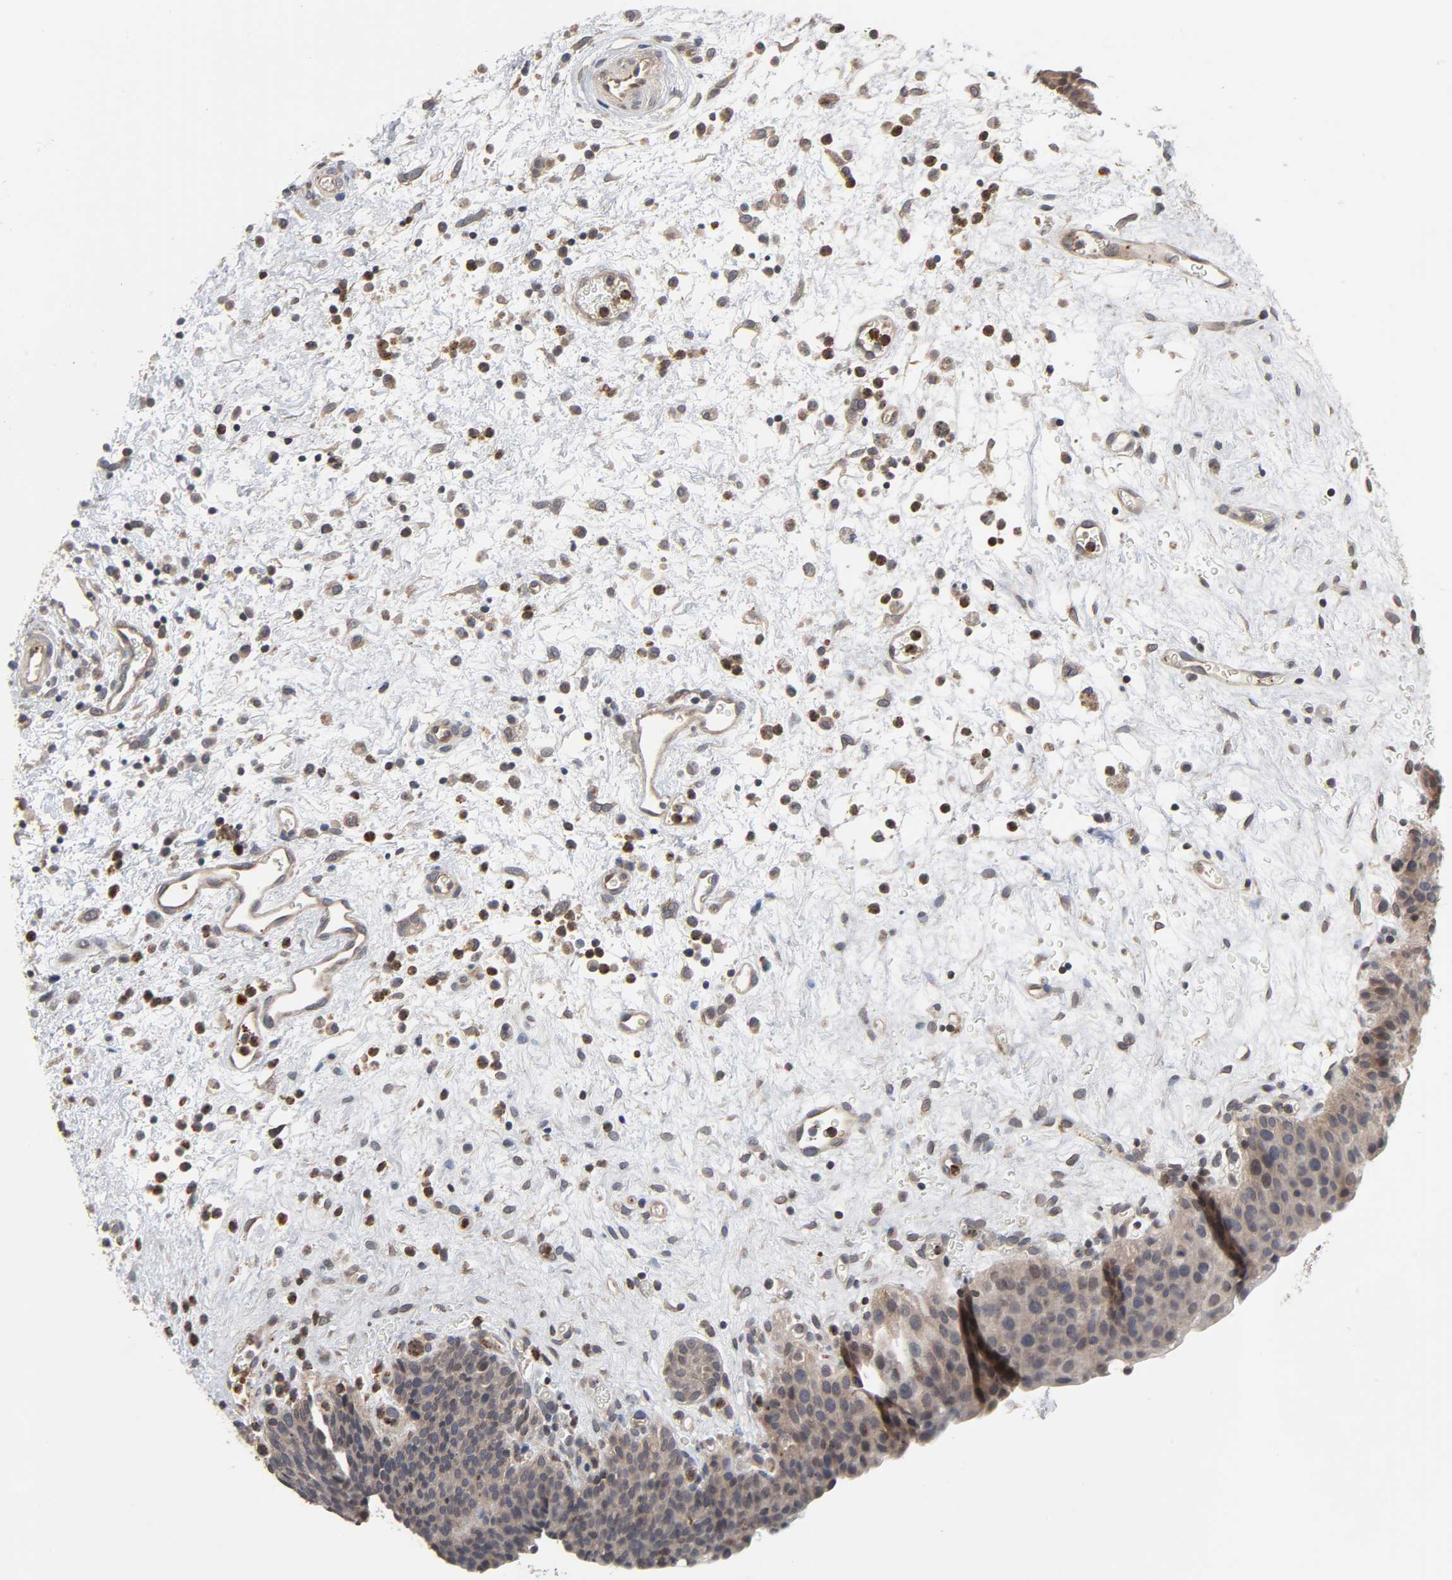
{"staining": {"intensity": "moderate", "quantity": ">75%", "location": "cytoplasmic/membranous,nuclear"}, "tissue": "urinary bladder", "cell_type": "Urothelial cells", "image_type": "normal", "snomed": [{"axis": "morphology", "description": "Normal tissue, NOS"}, {"axis": "morphology", "description": "Dysplasia, NOS"}, {"axis": "topography", "description": "Urinary bladder"}], "caption": "Benign urinary bladder exhibits moderate cytoplasmic/membranous,nuclear expression in about >75% of urothelial cells.", "gene": "CCDC175", "patient": {"sex": "male", "age": 35}}